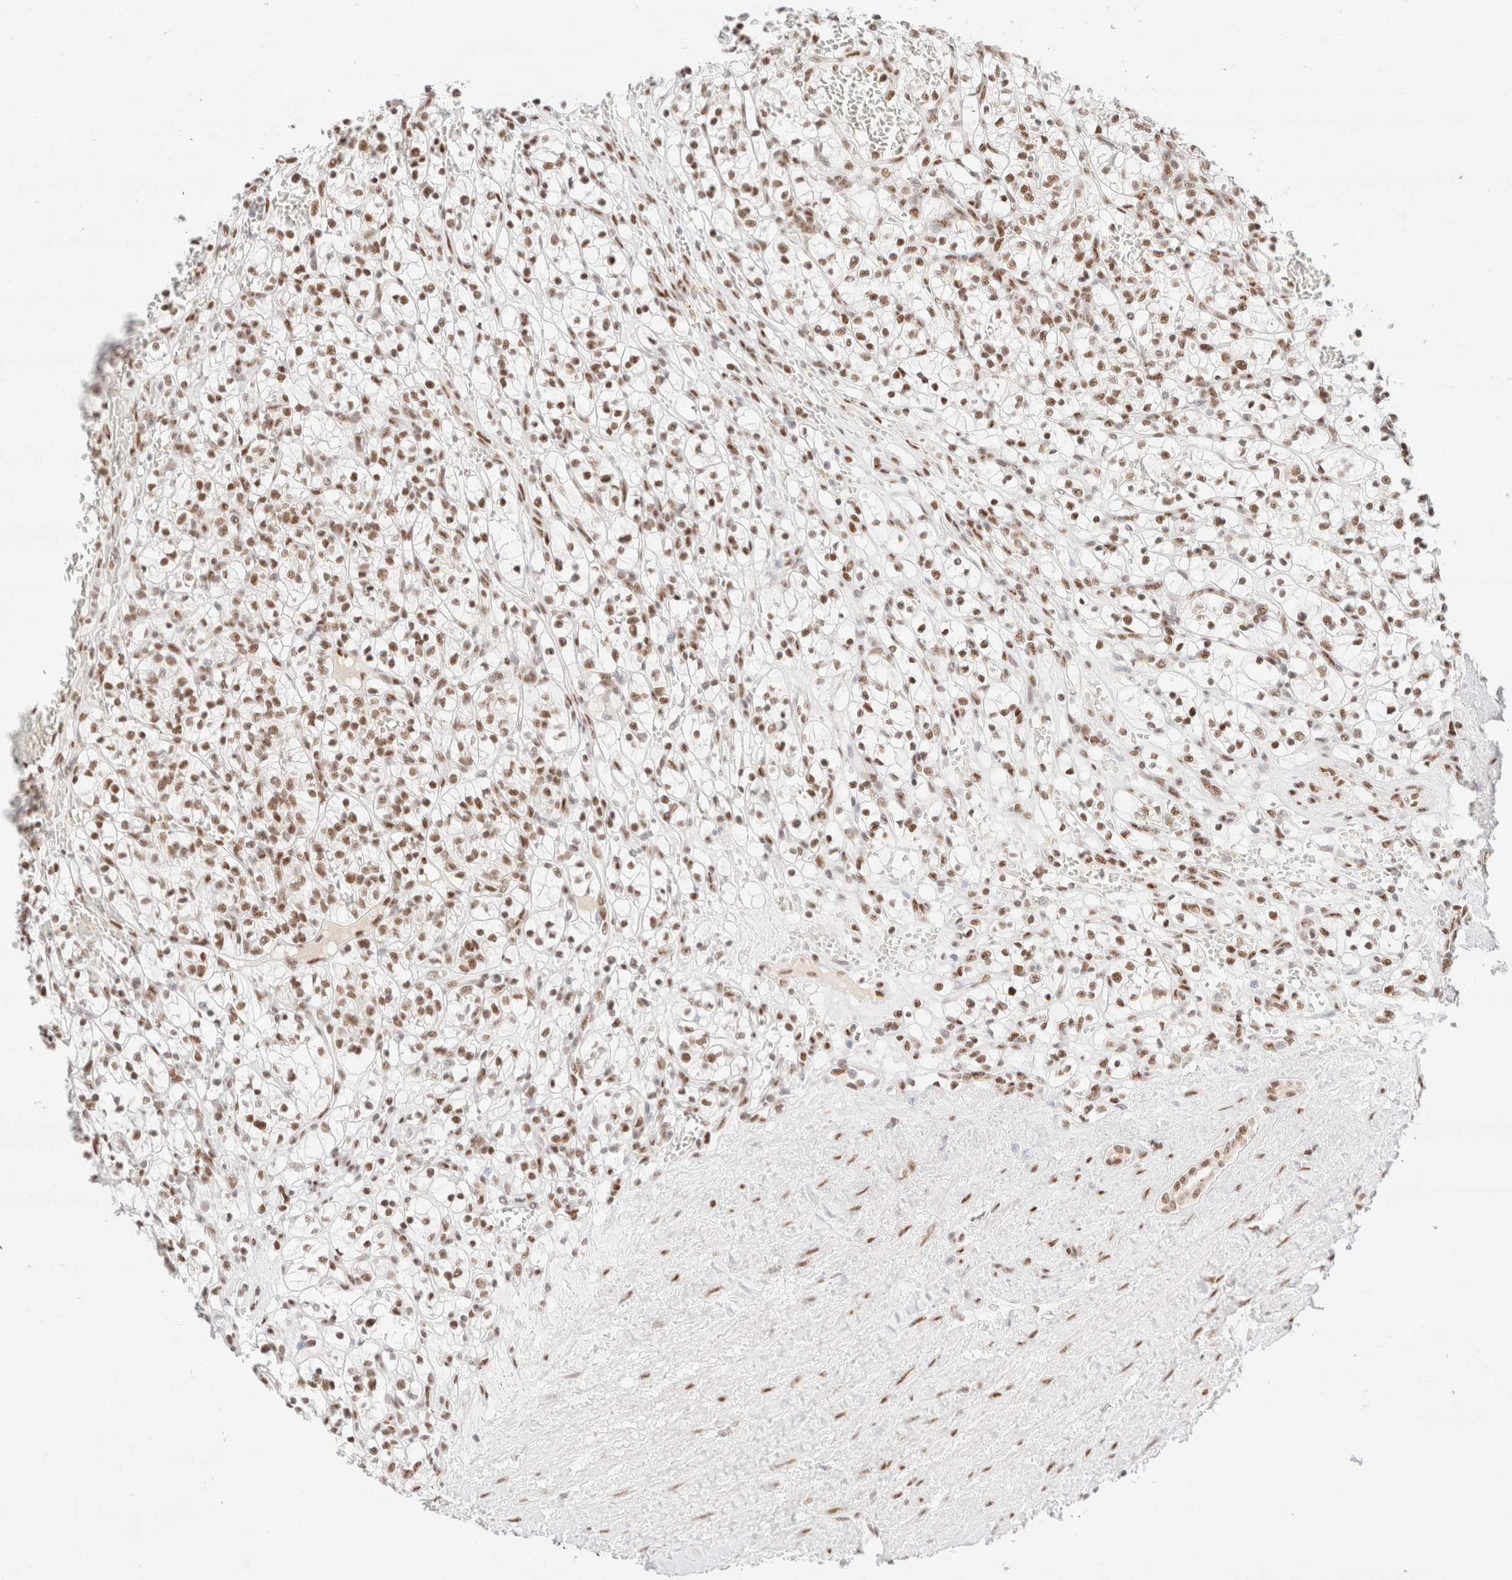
{"staining": {"intensity": "moderate", "quantity": ">75%", "location": "nuclear"}, "tissue": "renal cancer", "cell_type": "Tumor cells", "image_type": "cancer", "snomed": [{"axis": "morphology", "description": "Adenocarcinoma, NOS"}, {"axis": "topography", "description": "Kidney"}], "caption": "The histopathology image exhibits staining of renal cancer, revealing moderate nuclear protein expression (brown color) within tumor cells. (DAB = brown stain, brightfield microscopy at high magnification).", "gene": "CIC", "patient": {"sex": "female", "age": 57}}